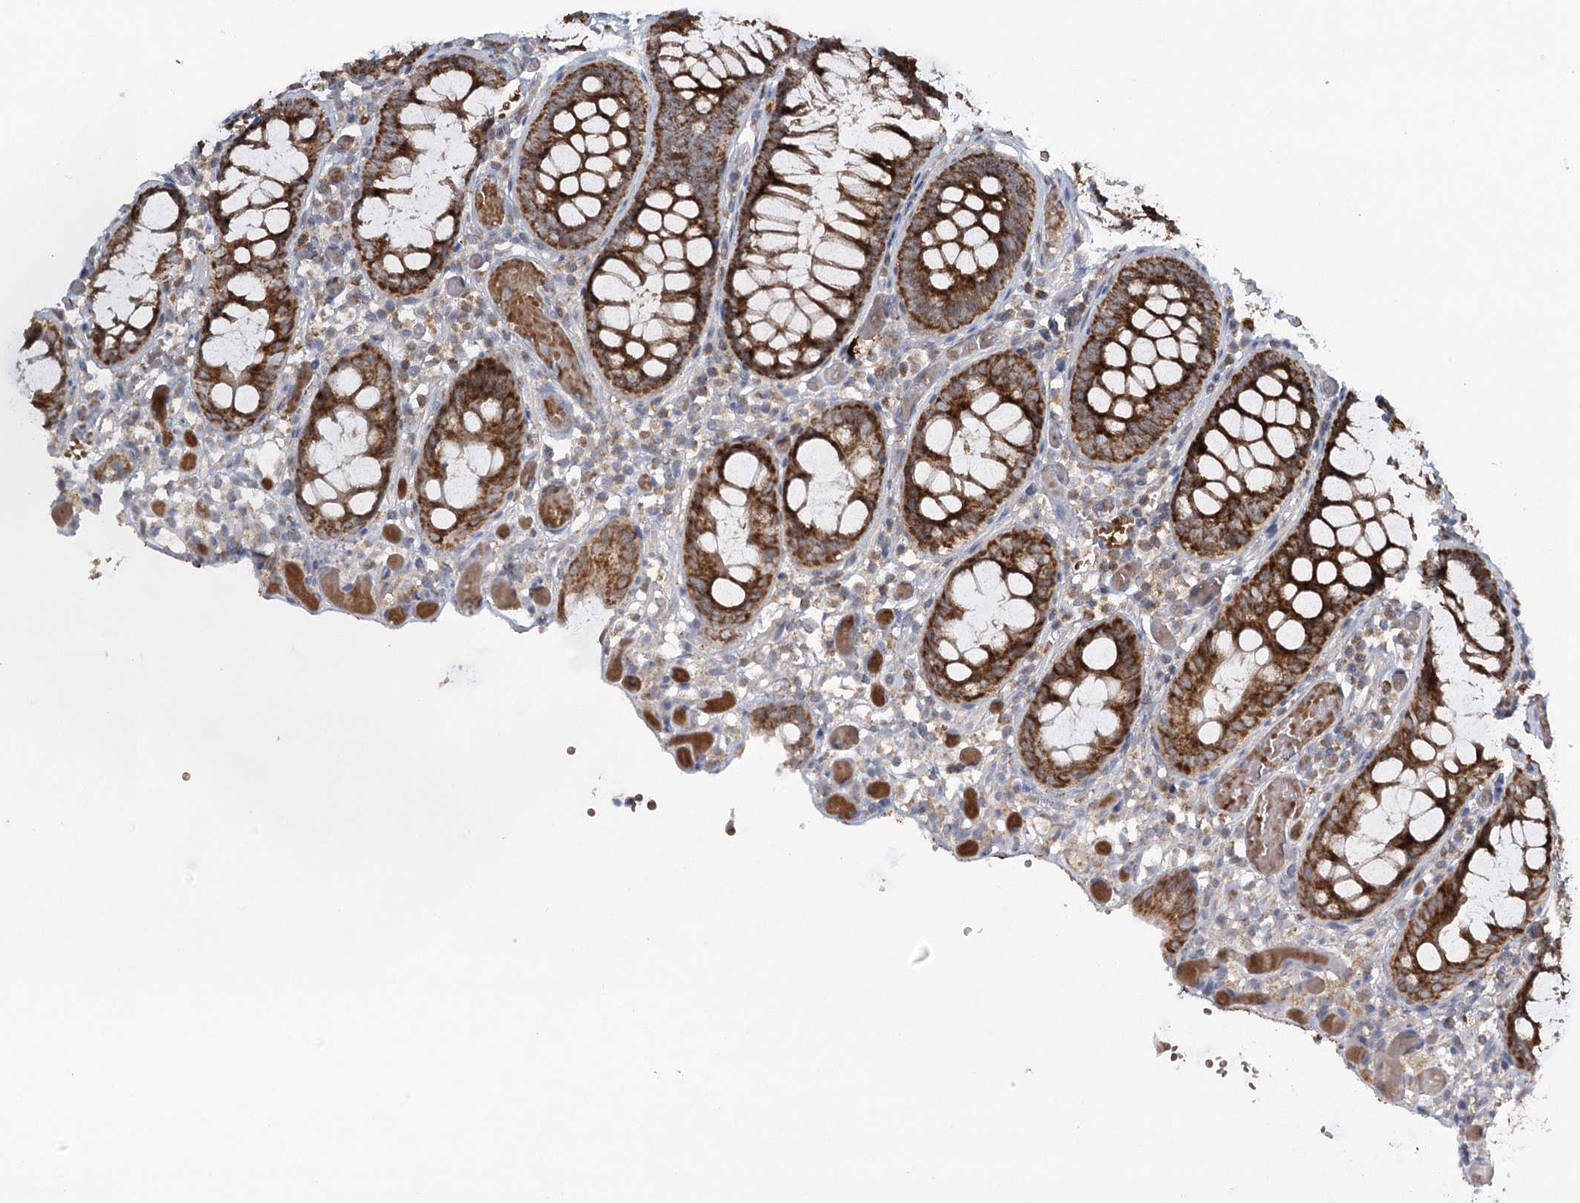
{"staining": {"intensity": "weak", "quantity": ">75%", "location": "cytoplasmic/membranous"}, "tissue": "colon", "cell_type": "Endothelial cells", "image_type": "normal", "snomed": [{"axis": "morphology", "description": "Normal tissue, NOS"}, {"axis": "topography", "description": "Colon"}], "caption": "Weak cytoplasmic/membranous staining for a protein is seen in about >75% of endothelial cells of benign colon using IHC.", "gene": "PYROXD2", "patient": {"sex": "male", "age": 14}}